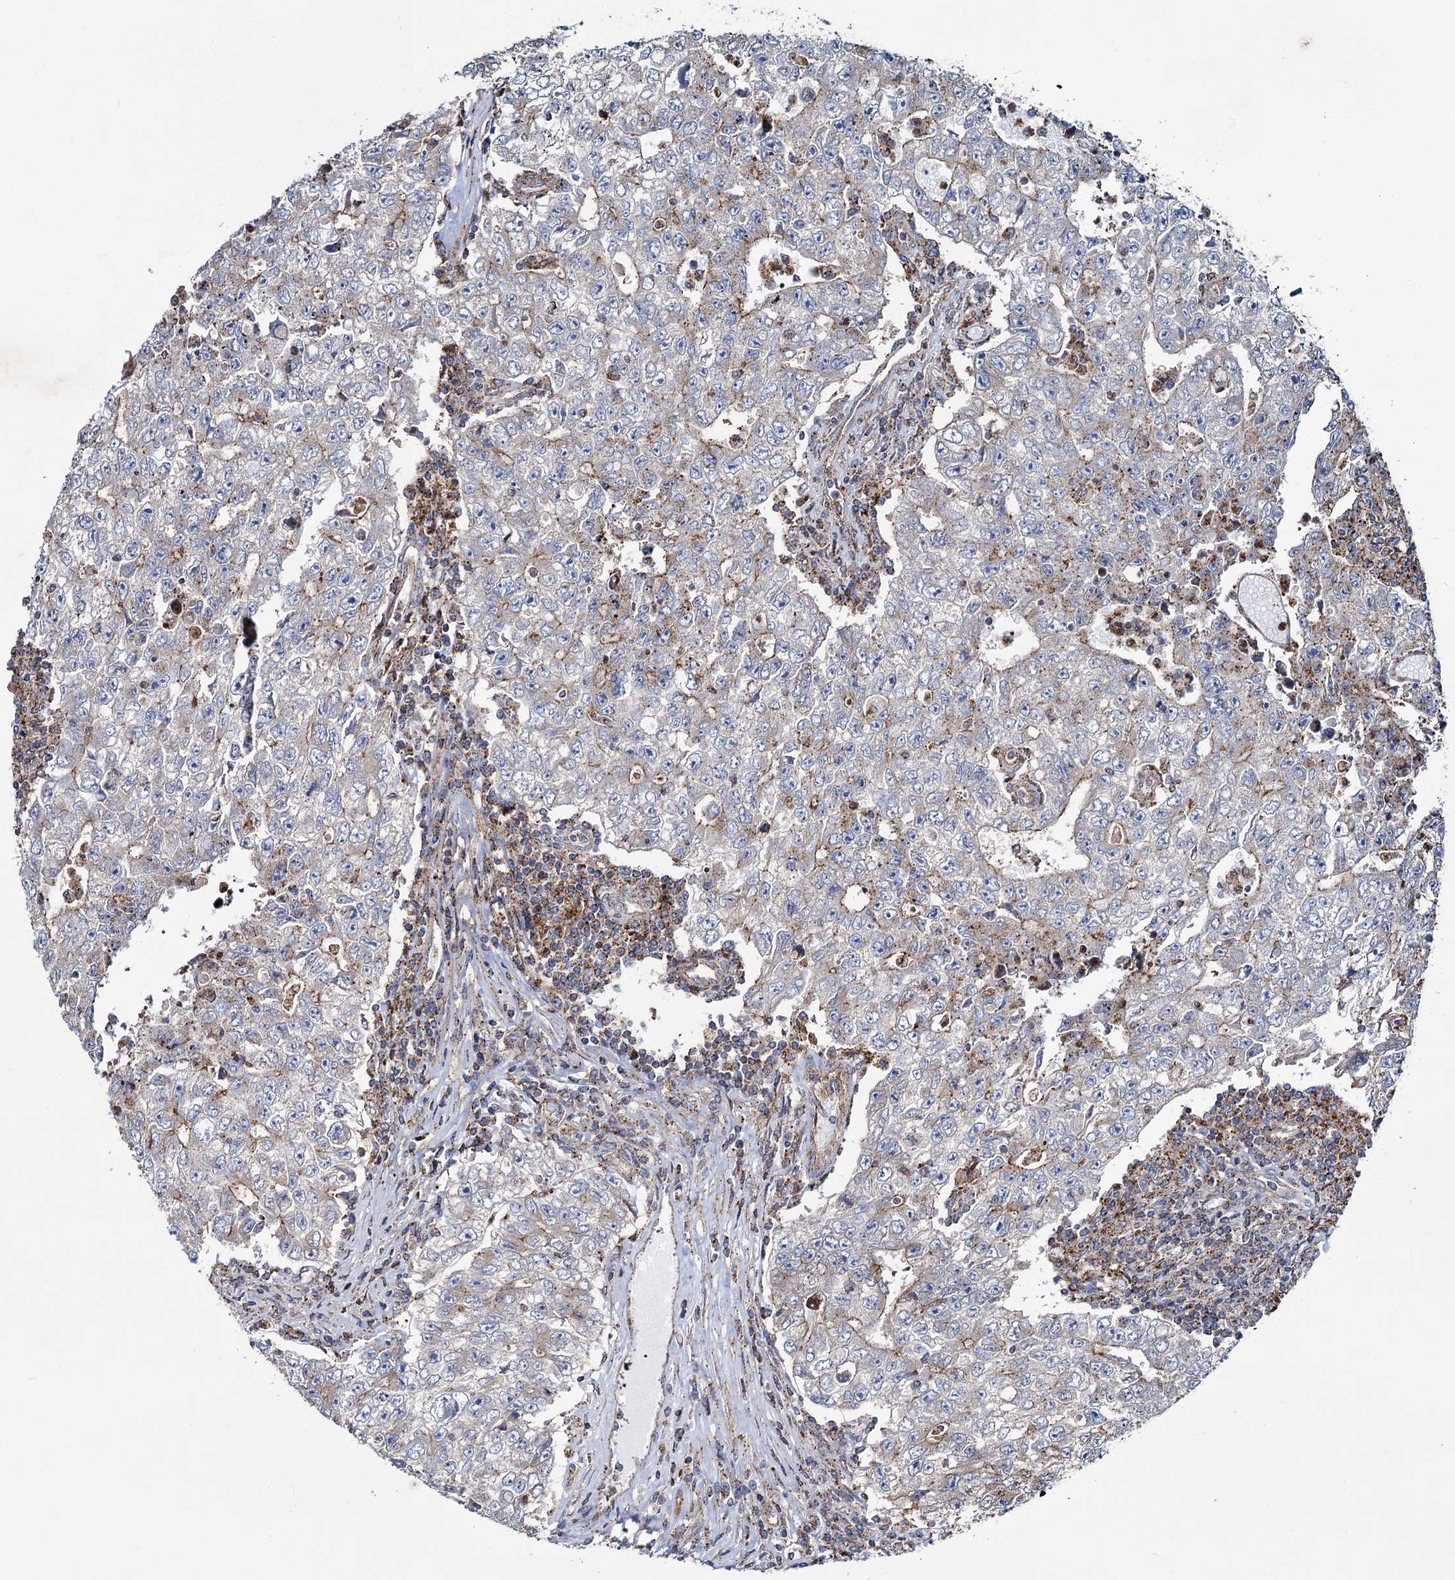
{"staining": {"intensity": "weak", "quantity": "<25%", "location": "cytoplasmic/membranous"}, "tissue": "testis cancer", "cell_type": "Tumor cells", "image_type": "cancer", "snomed": [{"axis": "morphology", "description": "Carcinoma, Embryonal, NOS"}, {"axis": "topography", "description": "Testis"}], "caption": "IHC of testis cancer demonstrates no expression in tumor cells.", "gene": "PSEN1", "patient": {"sex": "male", "age": 17}}